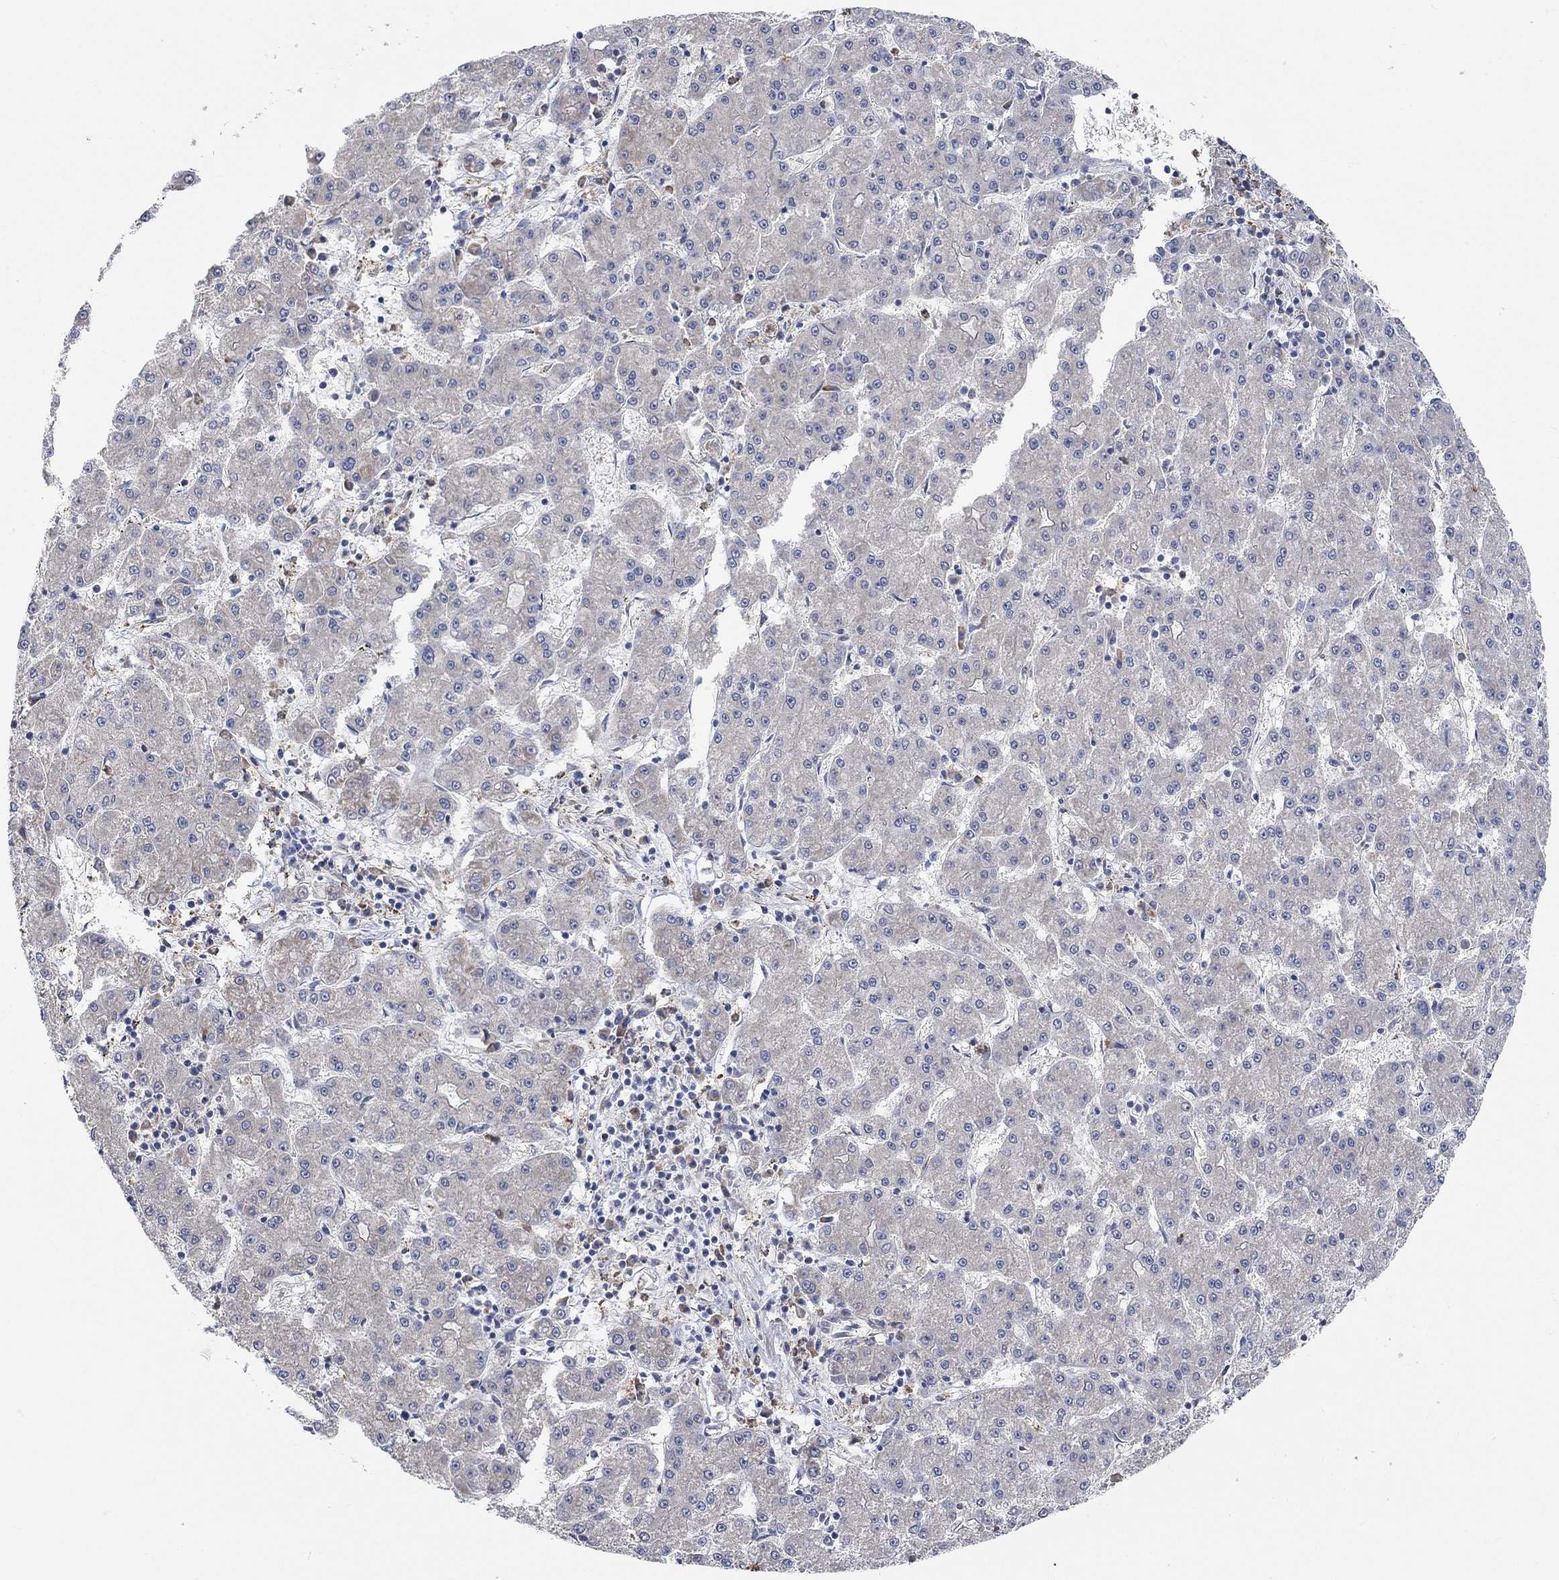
{"staining": {"intensity": "negative", "quantity": "none", "location": "none"}, "tissue": "liver cancer", "cell_type": "Tumor cells", "image_type": "cancer", "snomed": [{"axis": "morphology", "description": "Carcinoma, Hepatocellular, NOS"}, {"axis": "topography", "description": "Liver"}], "caption": "High magnification brightfield microscopy of liver hepatocellular carcinoma stained with DAB (brown) and counterstained with hematoxylin (blue): tumor cells show no significant expression.", "gene": "SYT16", "patient": {"sex": "male", "age": 73}}